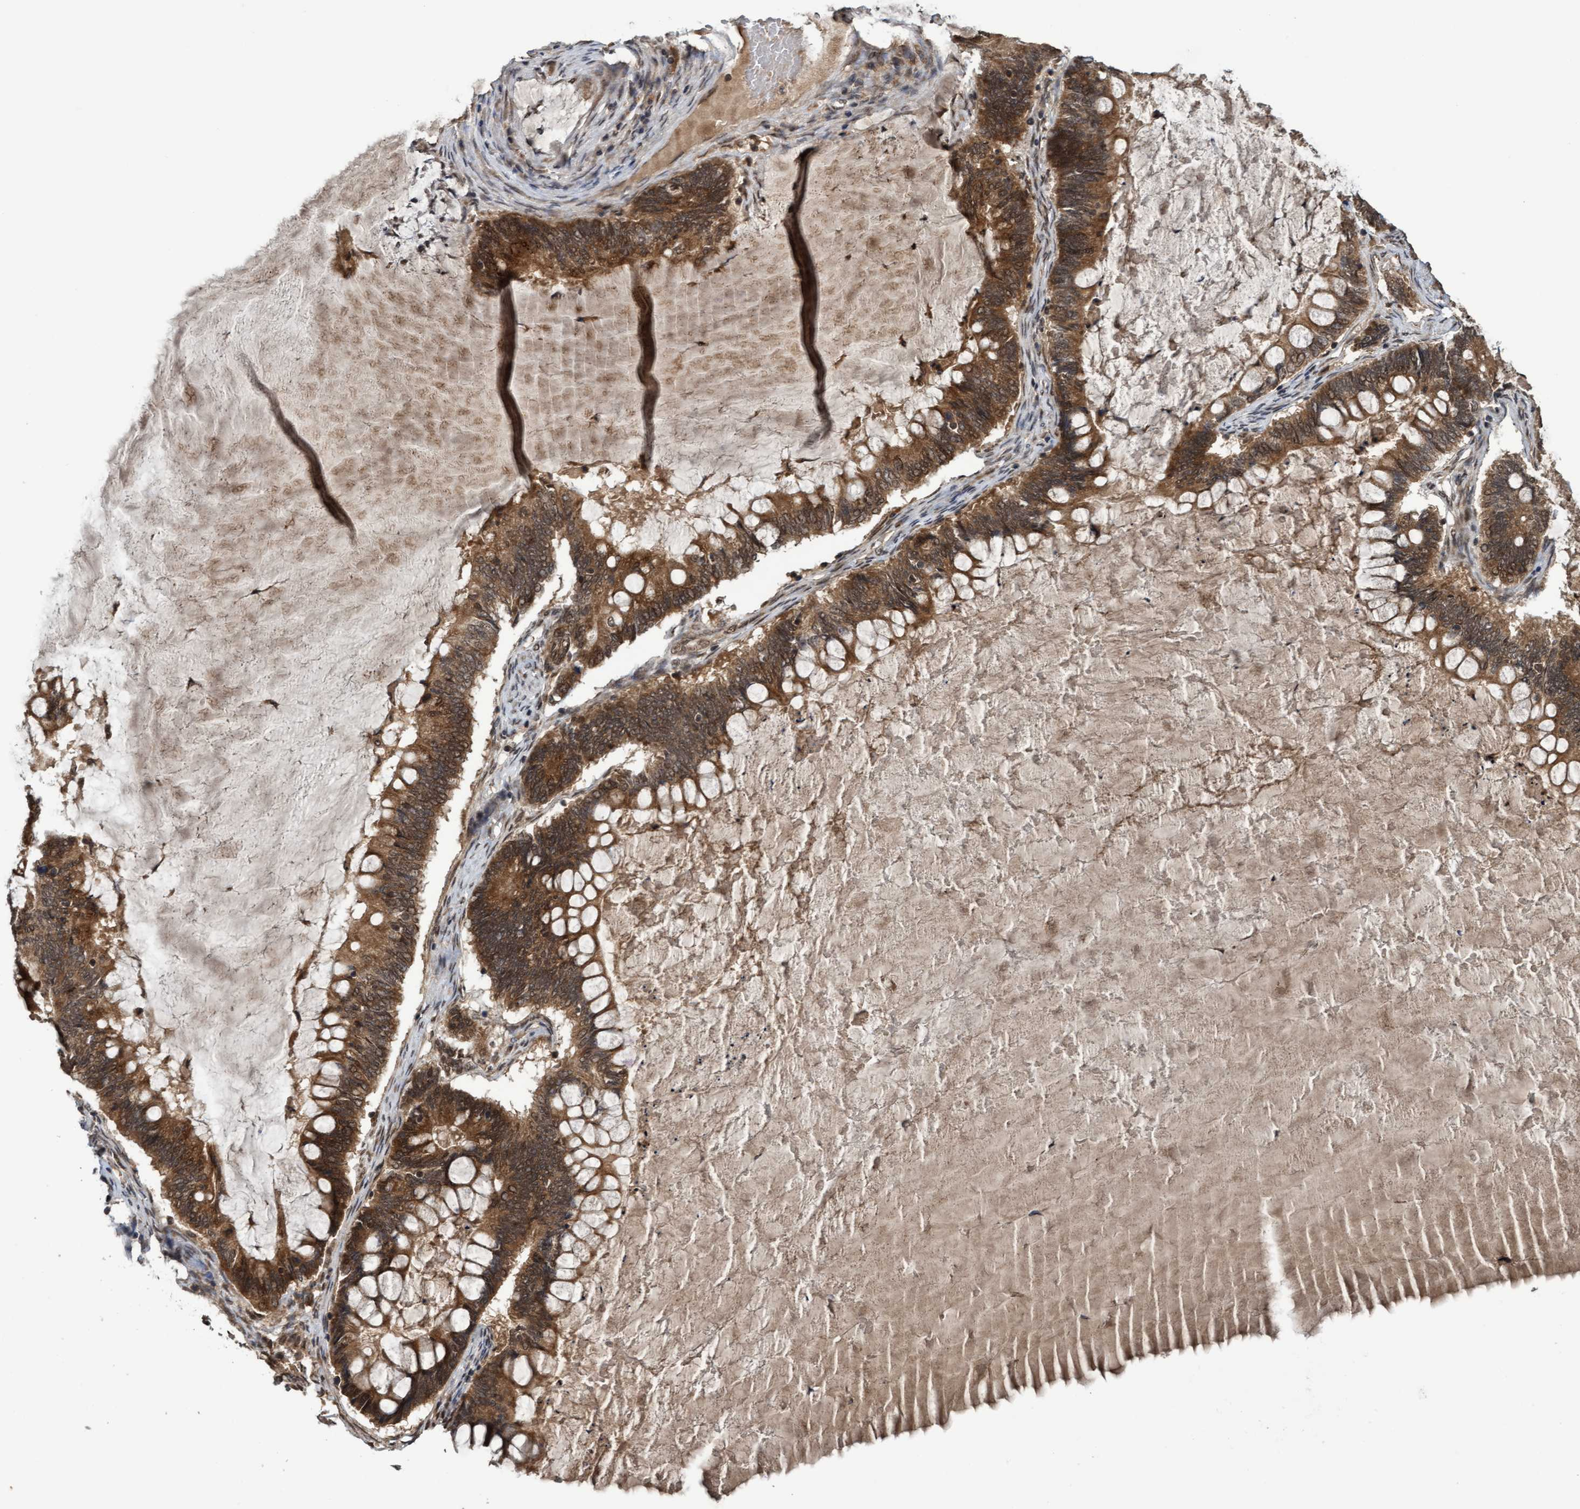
{"staining": {"intensity": "moderate", "quantity": ">75%", "location": "cytoplasmic/membranous,nuclear"}, "tissue": "ovarian cancer", "cell_type": "Tumor cells", "image_type": "cancer", "snomed": [{"axis": "morphology", "description": "Cystadenocarcinoma, mucinous, NOS"}, {"axis": "topography", "description": "Ovary"}], "caption": "Ovarian cancer (mucinous cystadenocarcinoma) was stained to show a protein in brown. There is medium levels of moderate cytoplasmic/membranous and nuclear positivity in about >75% of tumor cells. The protein is stained brown, and the nuclei are stained in blue (DAB (3,3'-diaminobenzidine) IHC with brightfield microscopy, high magnification).", "gene": "WASF1", "patient": {"sex": "female", "age": 61}}